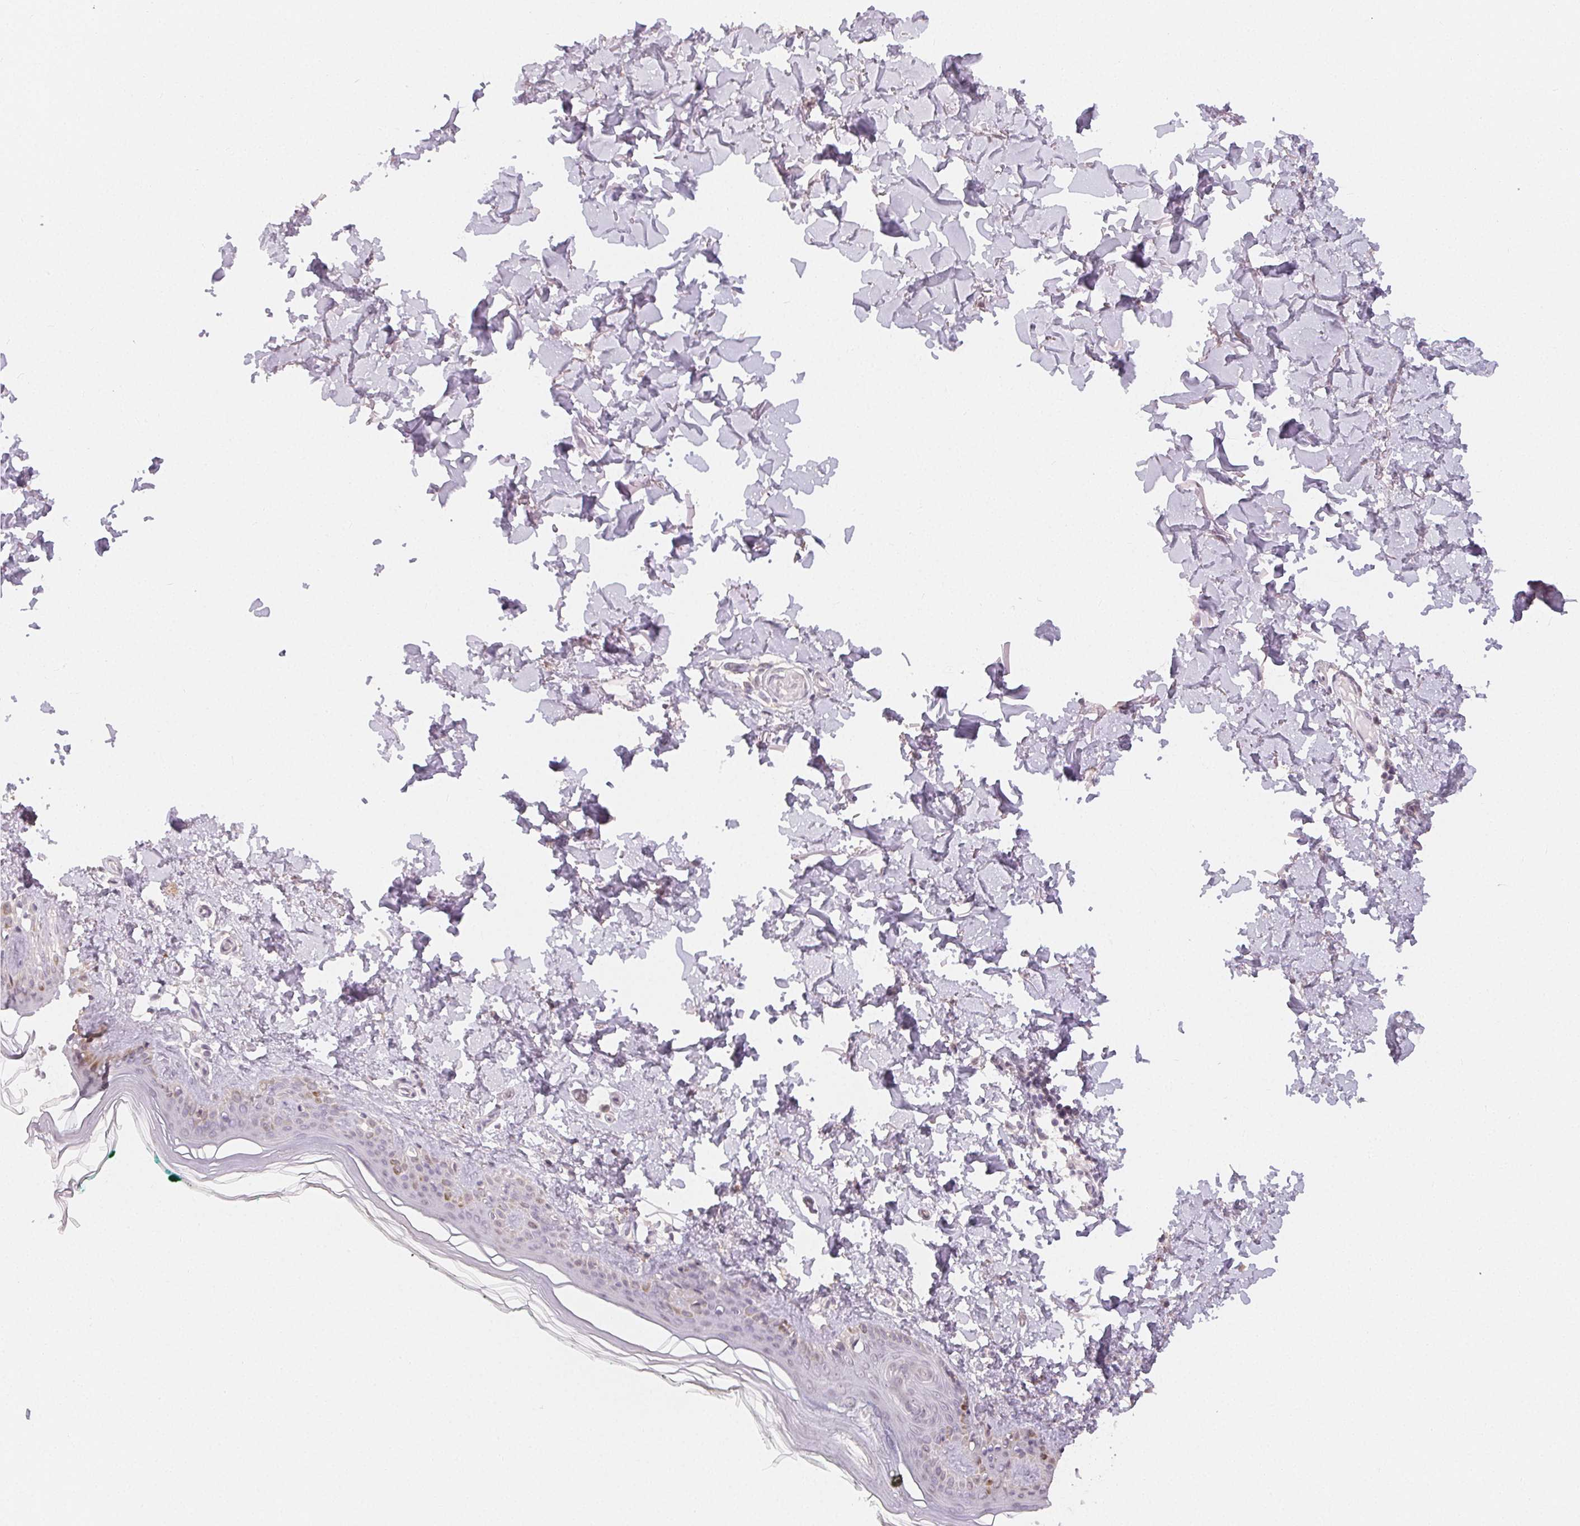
{"staining": {"intensity": "negative", "quantity": "none", "location": "none"}, "tissue": "skin", "cell_type": "Fibroblasts", "image_type": "normal", "snomed": [{"axis": "morphology", "description": "Normal tissue, NOS"}, {"axis": "topography", "description": "Skin"}, {"axis": "topography", "description": "Peripheral nerve tissue"}], "caption": "IHC photomicrograph of unremarkable skin: skin stained with DAB (3,3'-diaminobenzidine) displays no significant protein staining in fibroblasts.", "gene": "TMEM174", "patient": {"sex": "female", "age": 45}}